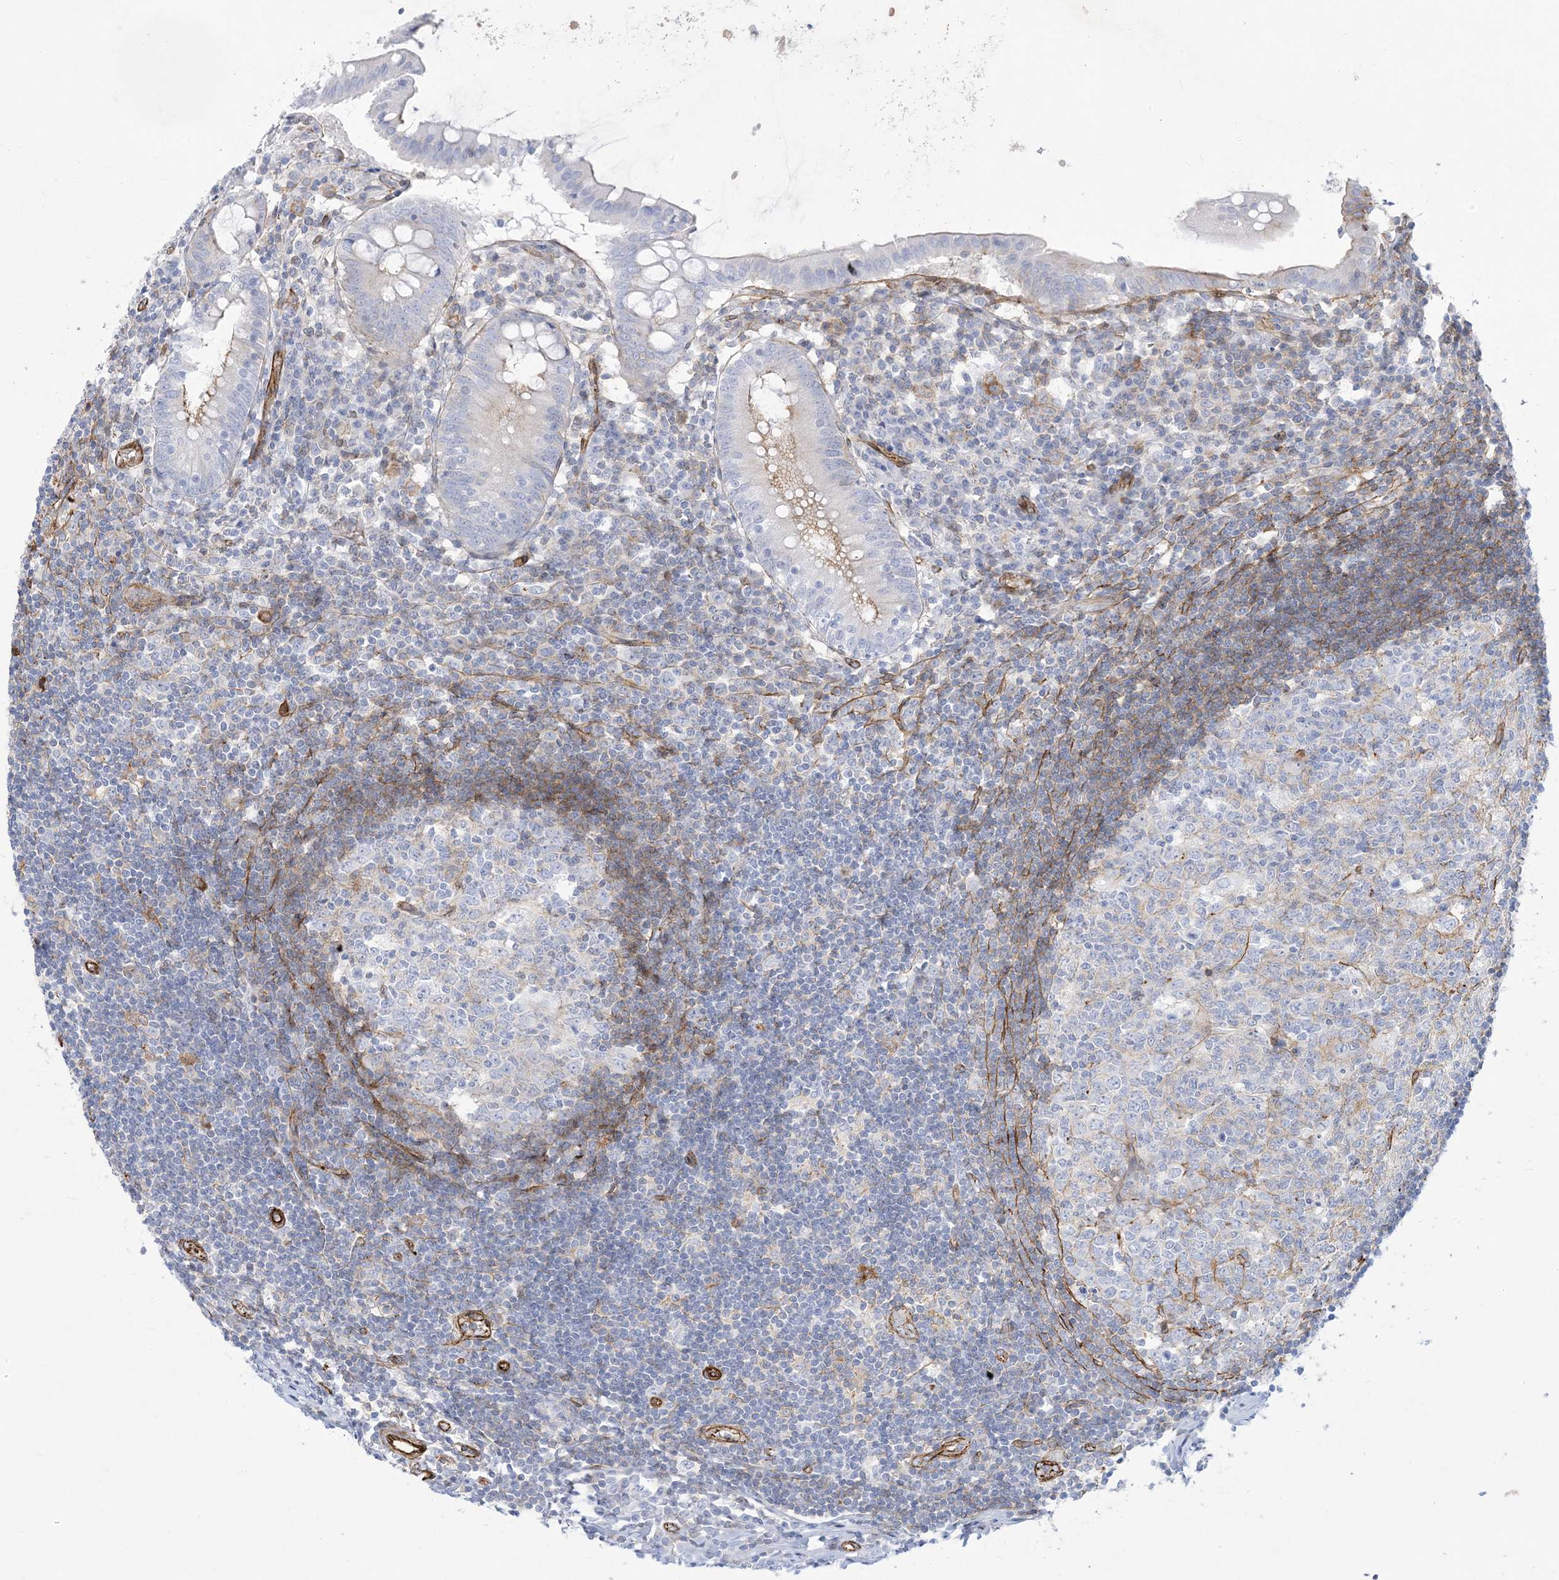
{"staining": {"intensity": "moderate", "quantity": "25%-75%", "location": "cytoplasmic/membranous"}, "tissue": "appendix", "cell_type": "Glandular cells", "image_type": "normal", "snomed": [{"axis": "morphology", "description": "Normal tissue, NOS"}, {"axis": "topography", "description": "Appendix"}], "caption": "Appendix stained with a brown dye displays moderate cytoplasmic/membranous positive expression in approximately 25%-75% of glandular cells.", "gene": "B3GNT7", "patient": {"sex": "female", "age": 54}}